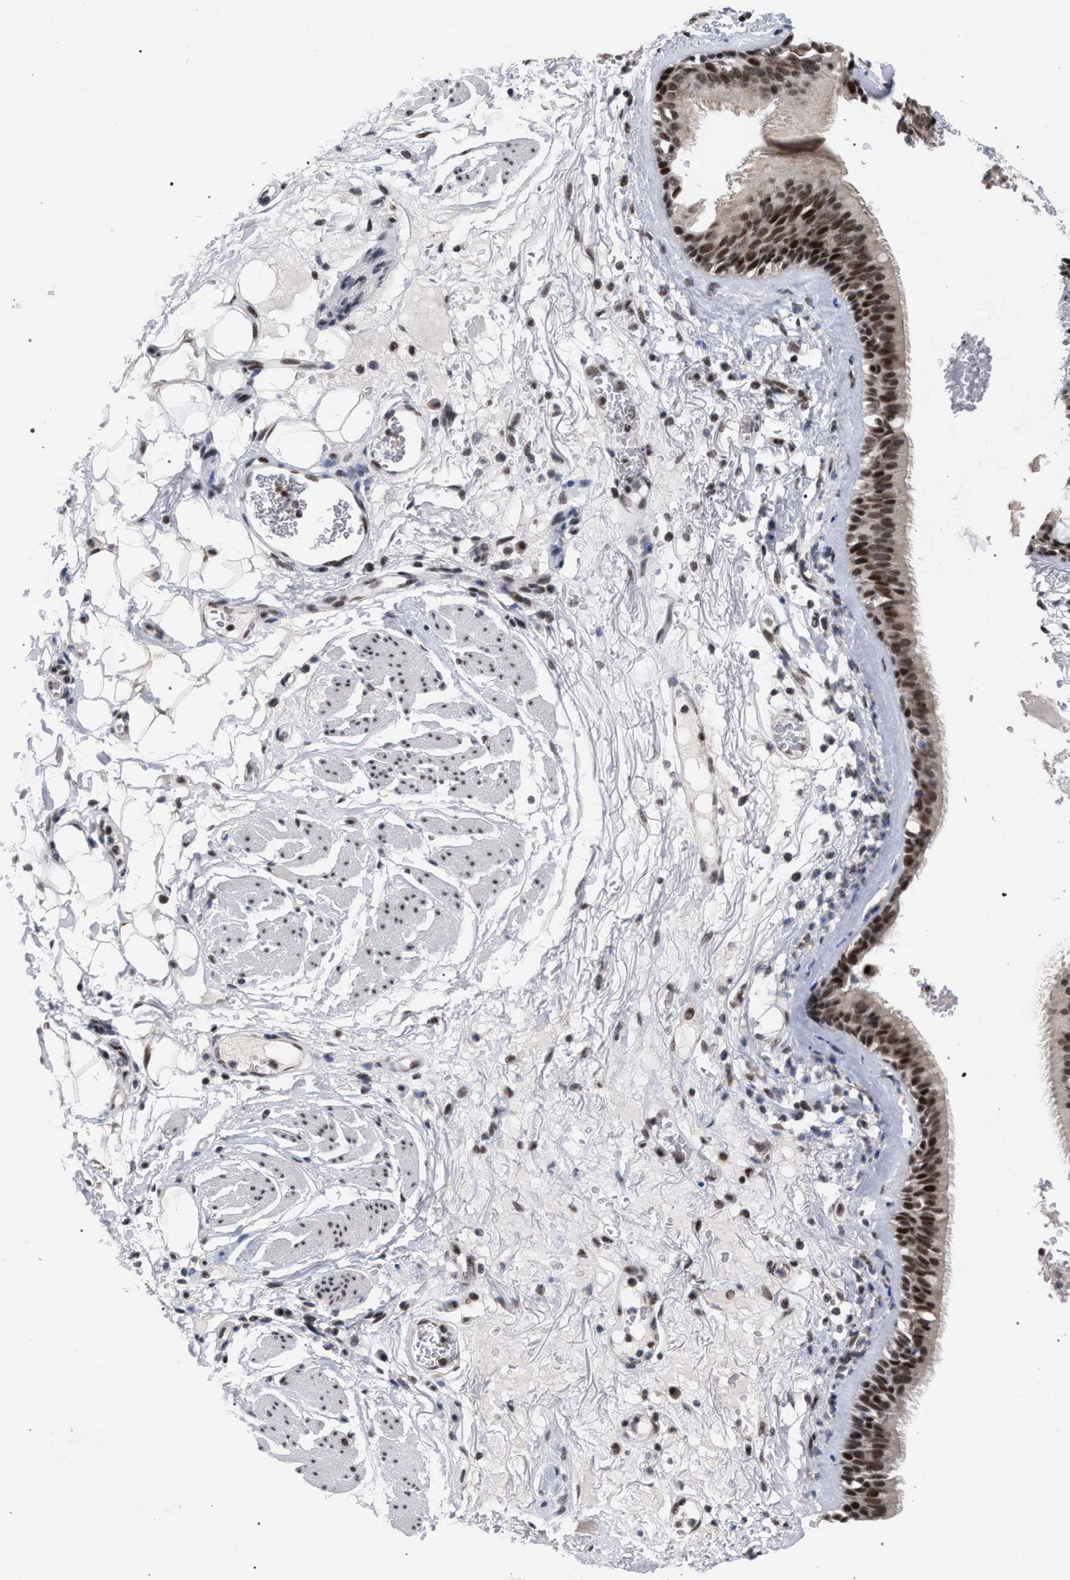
{"staining": {"intensity": "strong", "quantity": ">75%", "location": "nuclear"}, "tissue": "bronchus", "cell_type": "Respiratory epithelial cells", "image_type": "normal", "snomed": [{"axis": "morphology", "description": "Normal tissue, NOS"}, {"axis": "topography", "description": "Cartilage tissue"}], "caption": "This is a photomicrograph of IHC staining of normal bronchus, which shows strong expression in the nuclear of respiratory epithelial cells.", "gene": "SCAF4", "patient": {"sex": "female", "age": 63}}